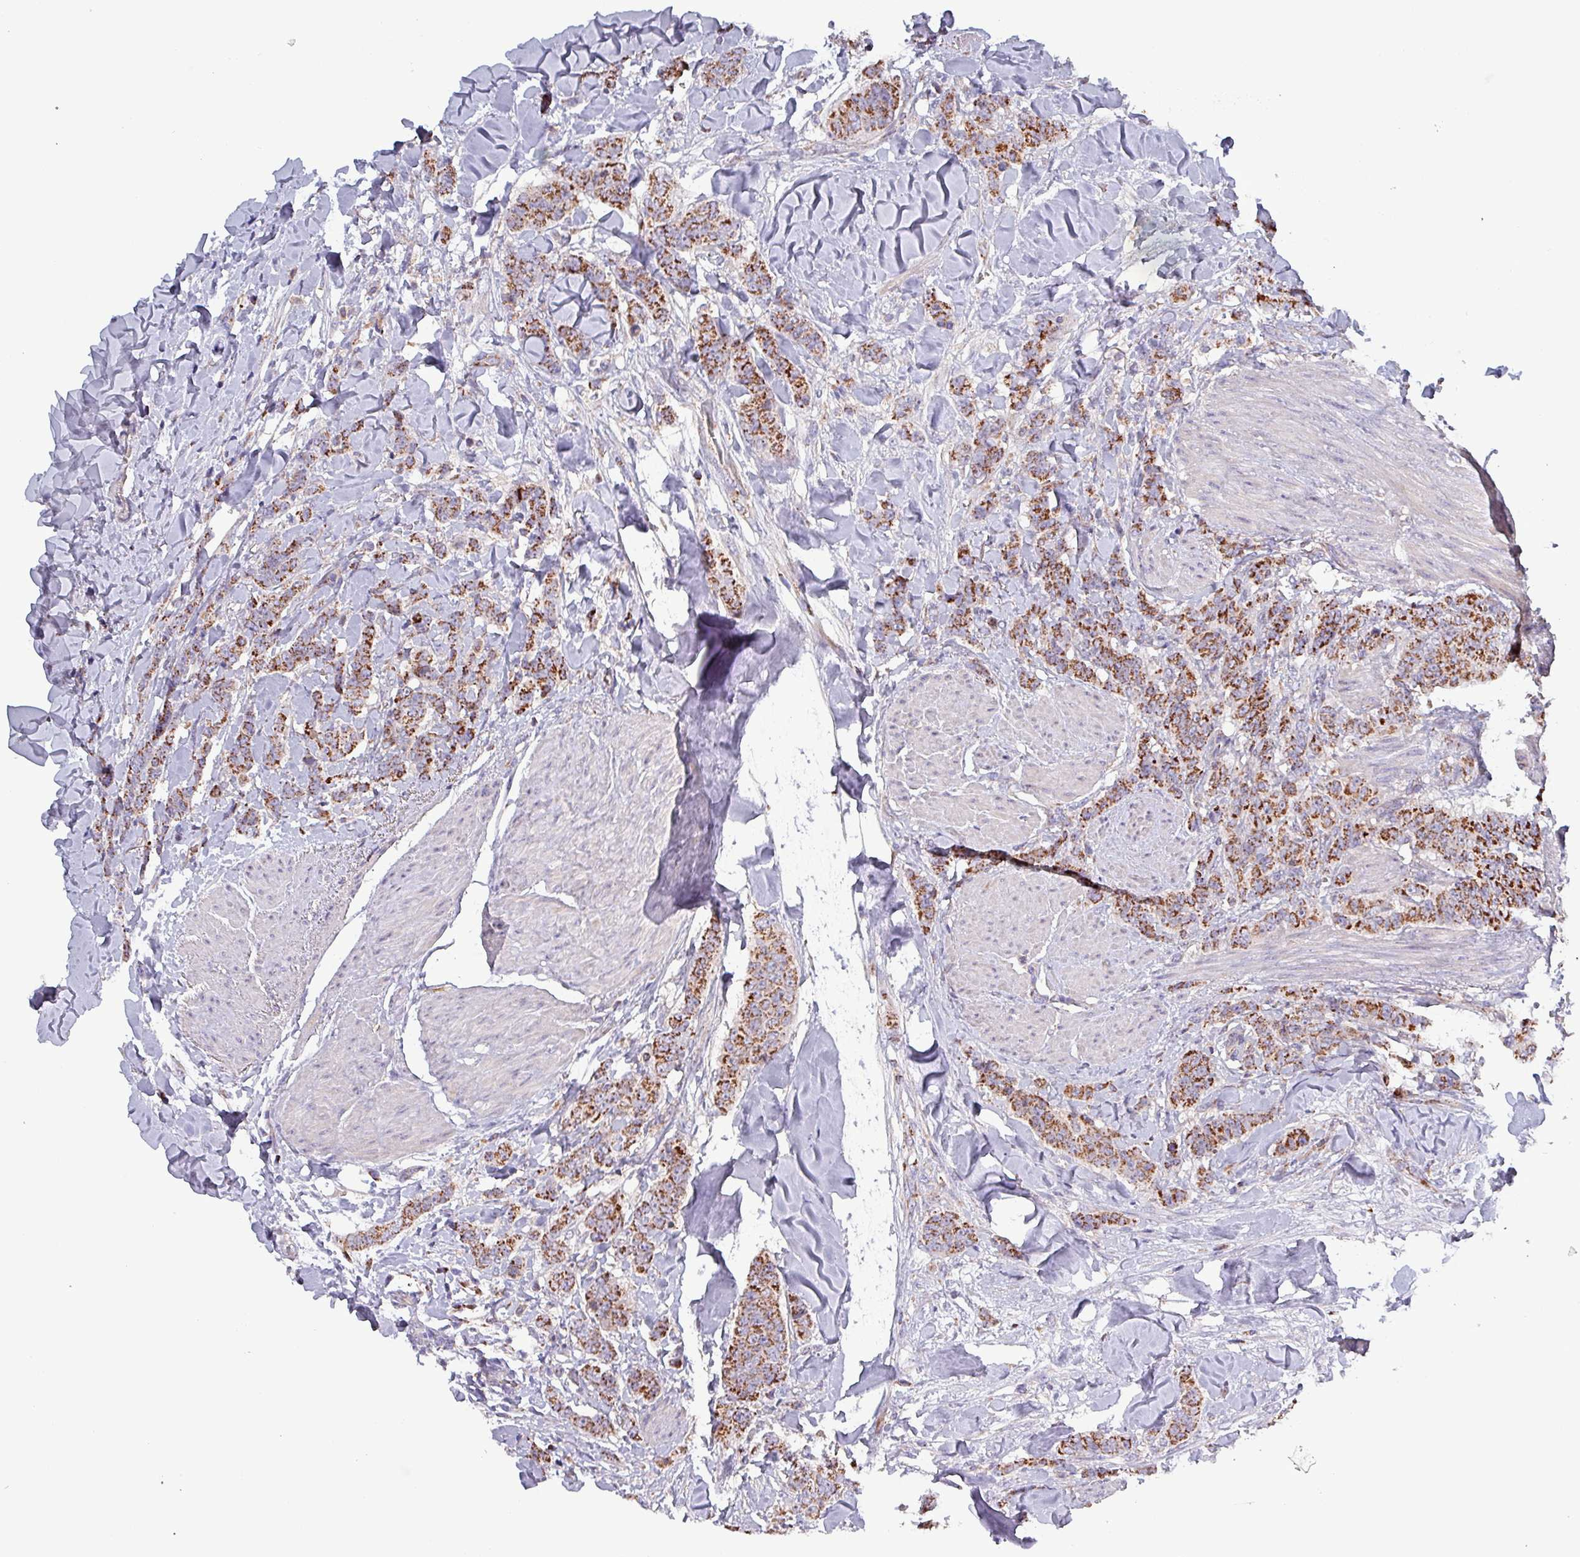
{"staining": {"intensity": "strong", "quantity": ">75%", "location": "cytoplasmic/membranous"}, "tissue": "breast cancer", "cell_type": "Tumor cells", "image_type": "cancer", "snomed": [{"axis": "morphology", "description": "Duct carcinoma"}, {"axis": "topography", "description": "Breast"}], "caption": "This micrograph demonstrates breast cancer stained with immunohistochemistry (IHC) to label a protein in brown. The cytoplasmic/membranous of tumor cells show strong positivity for the protein. Nuclei are counter-stained blue.", "gene": "ZNF322", "patient": {"sex": "female", "age": 40}}